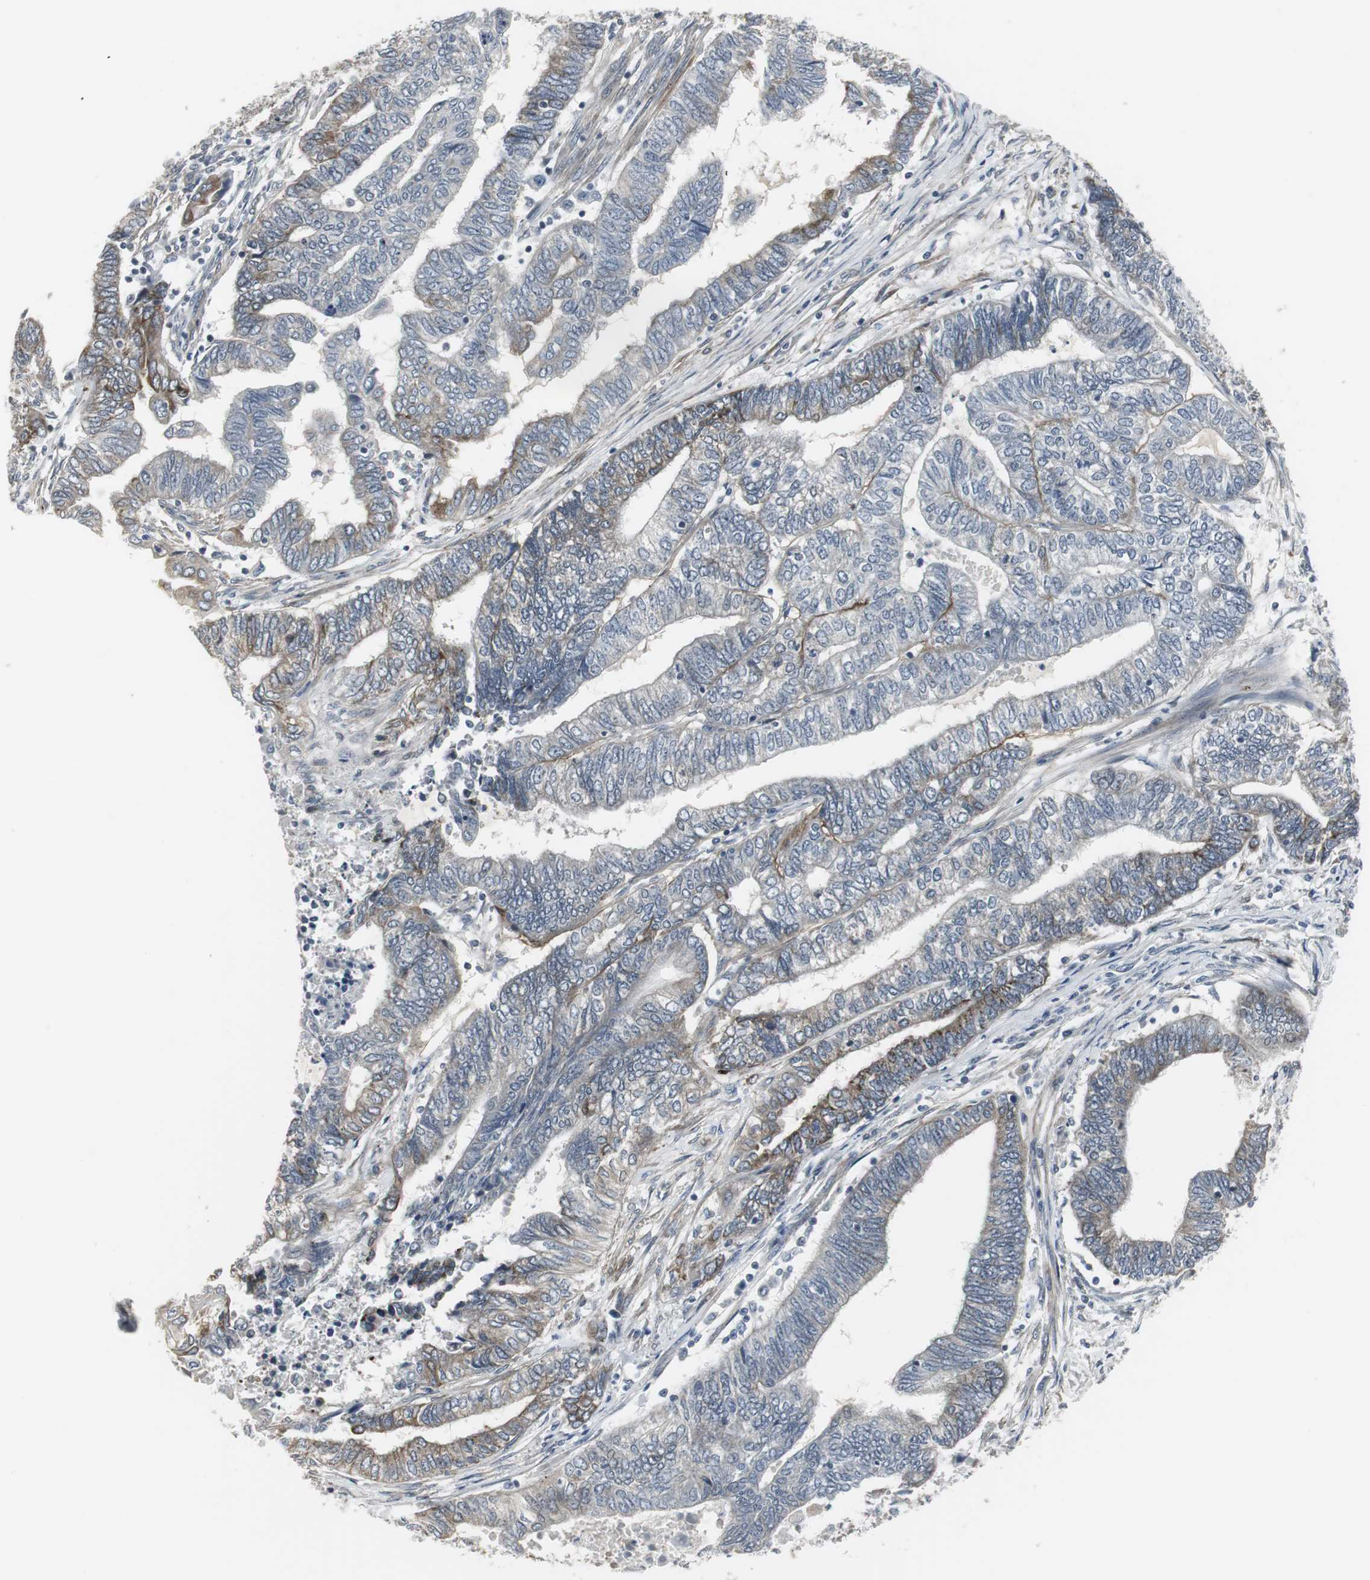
{"staining": {"intensity": "weak", "quantity": "<25%", "location": "cytoplasmic/membranous"}, "tissue": "endometrial cancer", "cell_type": "Tumor cells", "image_type": "cancer", "snomed": [{"axis": "morphology", "description": "Adenocarcinoma, NOS"}, {"axis": "topography", "description": "Uterus"}, {"axis": "topography", "description": "Endometrium"}], "caption": "Immunohistochemistry micrograph of human adenocarcinoma (endometrial) stained for a protein (brown), which shows no staining in tumor cells.", "gene": "SCYL3", "patient": {"sex": "female", "age": 70}}